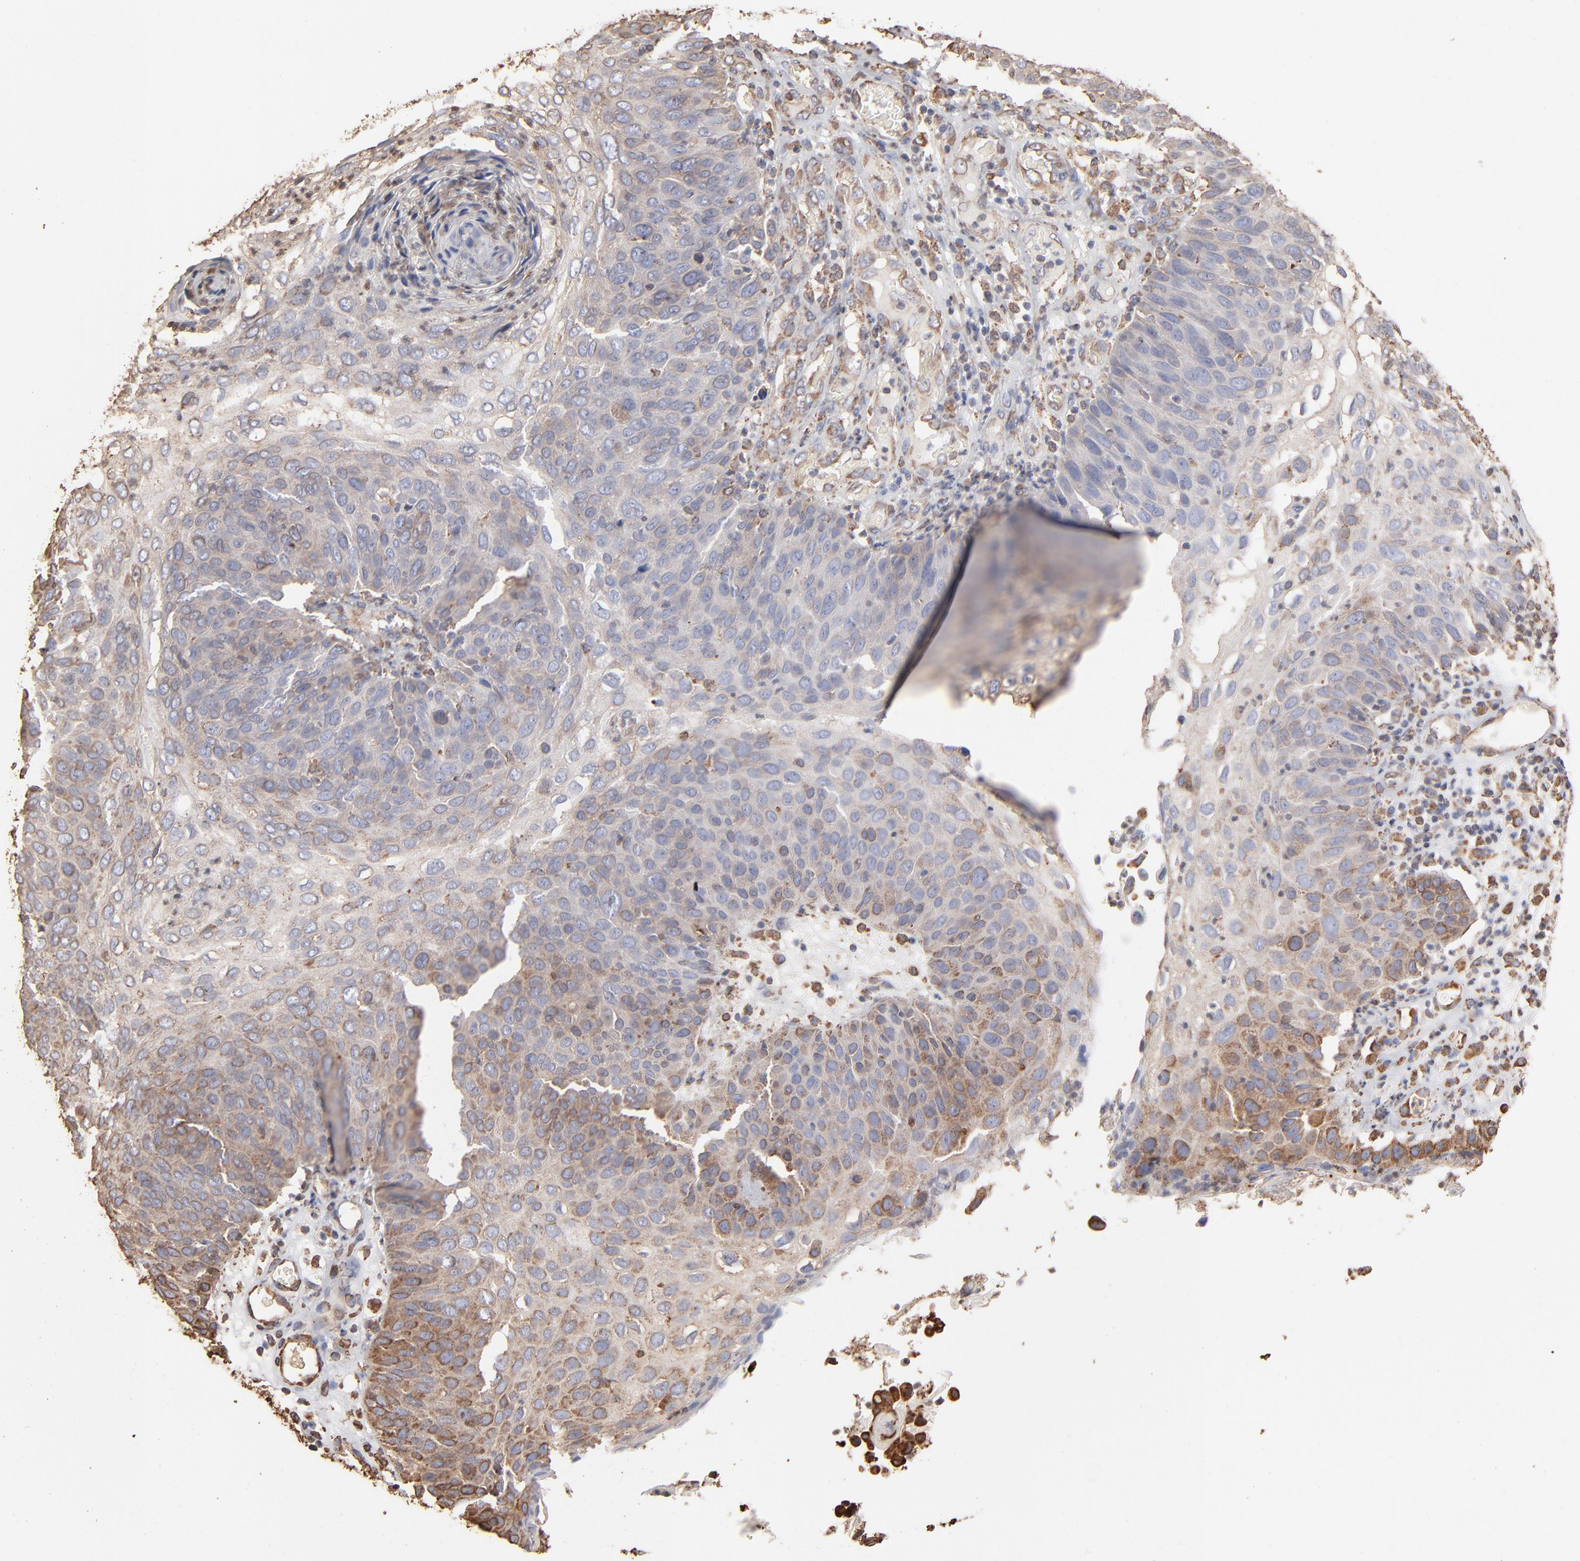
{"staining": {"intensity": "weak", "quantity": "<25%", "location": "cytoplasmic/membranous"}, "tissue": "skin cancer", "cell_type": "Tumor cells", "image_type": "cancer", "snomed": [{"axis": "morphology", "description": "Squamous cell carcinoma, NOS"}, {"axis": "topography", "description": "Skin"}], "caption": "Immunohistochemical staining of skin cancer exhibits no significant staining in tumor cells. (Immunohistochemistry, brightfield microscopy, high magnification).", "gene": "PDIA3", "patient": {"sex": "male", "age": 87}}